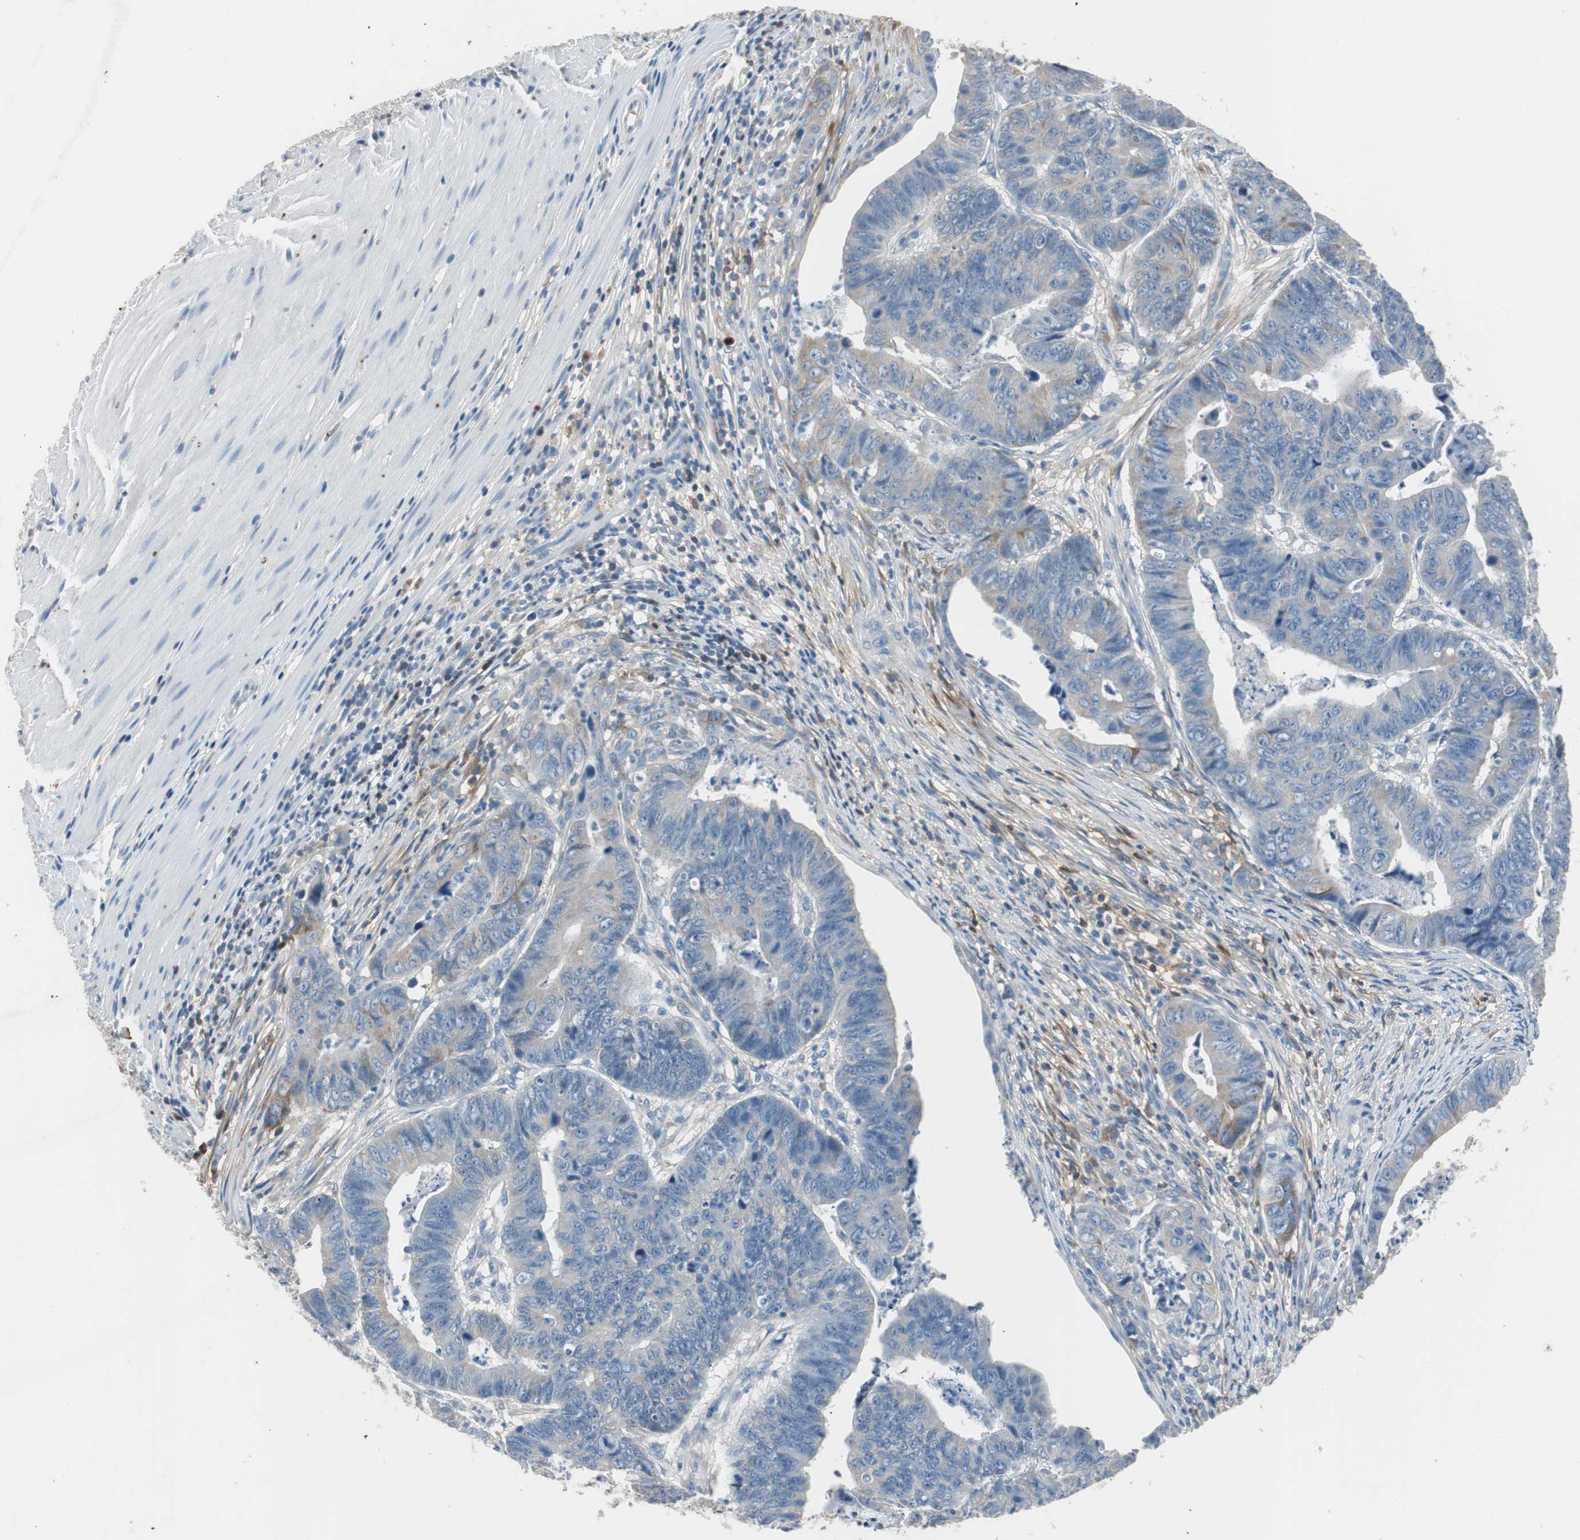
{"staining": {"intensity": "weak", "quantity": "<25%", "location": "cytoplasmic/membranous"}, "tissue": "stomach cancer", "cell_type": "Tumor cells", "image_type": "cancer", "snomed": [{"axis": "morphology", "description": "Adenocarcinoma, NOS"}, {"axis": "topography", "description": "Stomach, lower"}], "caption": "This image is of adenocarcinoma (stomach) stained with IHC to label a protein in brown with the nuclei are counter-stained blue. There is no staining in tumor cells.", "gene": "SERPINF1", "patient": {"sex": "male", "age": 77}}